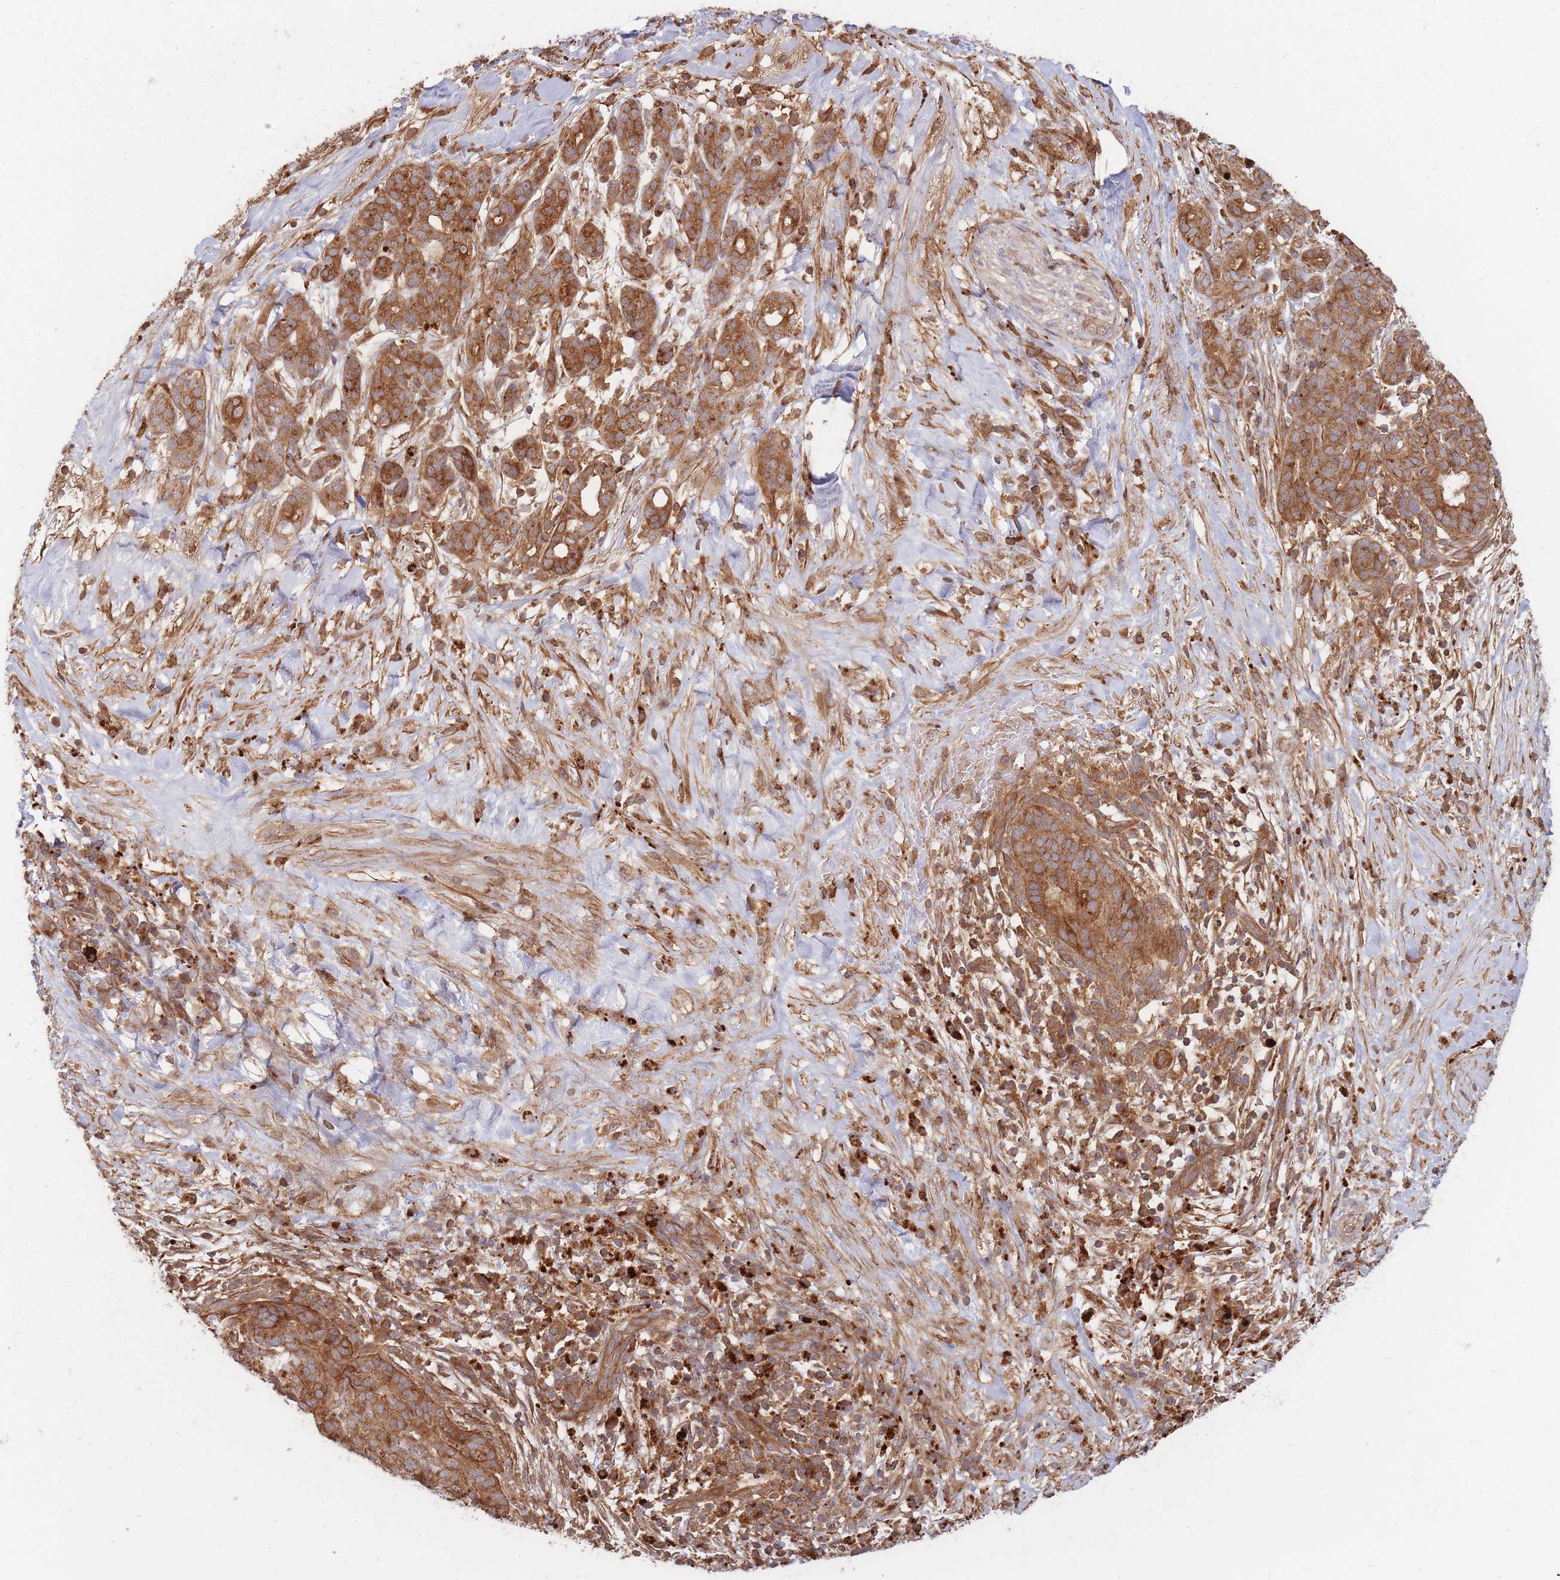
{"staining": {"intensity": "moderate", "quantity": ">75%", "location": "cytoplasmic/membranous"}, "tissue": "pancreatic cancer", "cell_type": "Tumor cells", "image_type": "cancer", "snomed": [{"axis": "morphology", "description": "Adenocarcinoma, NOS"}, {"axis": "topography", "description": "Pancreas"}], "caption": "A brown stain highlights moderate cytoplasmic/membranous expression of a protein in adenocarcinoma (pancreatic) tumor cells.", "gene": "RASSF2", "patient": {"sex": "male", "age": 44}}